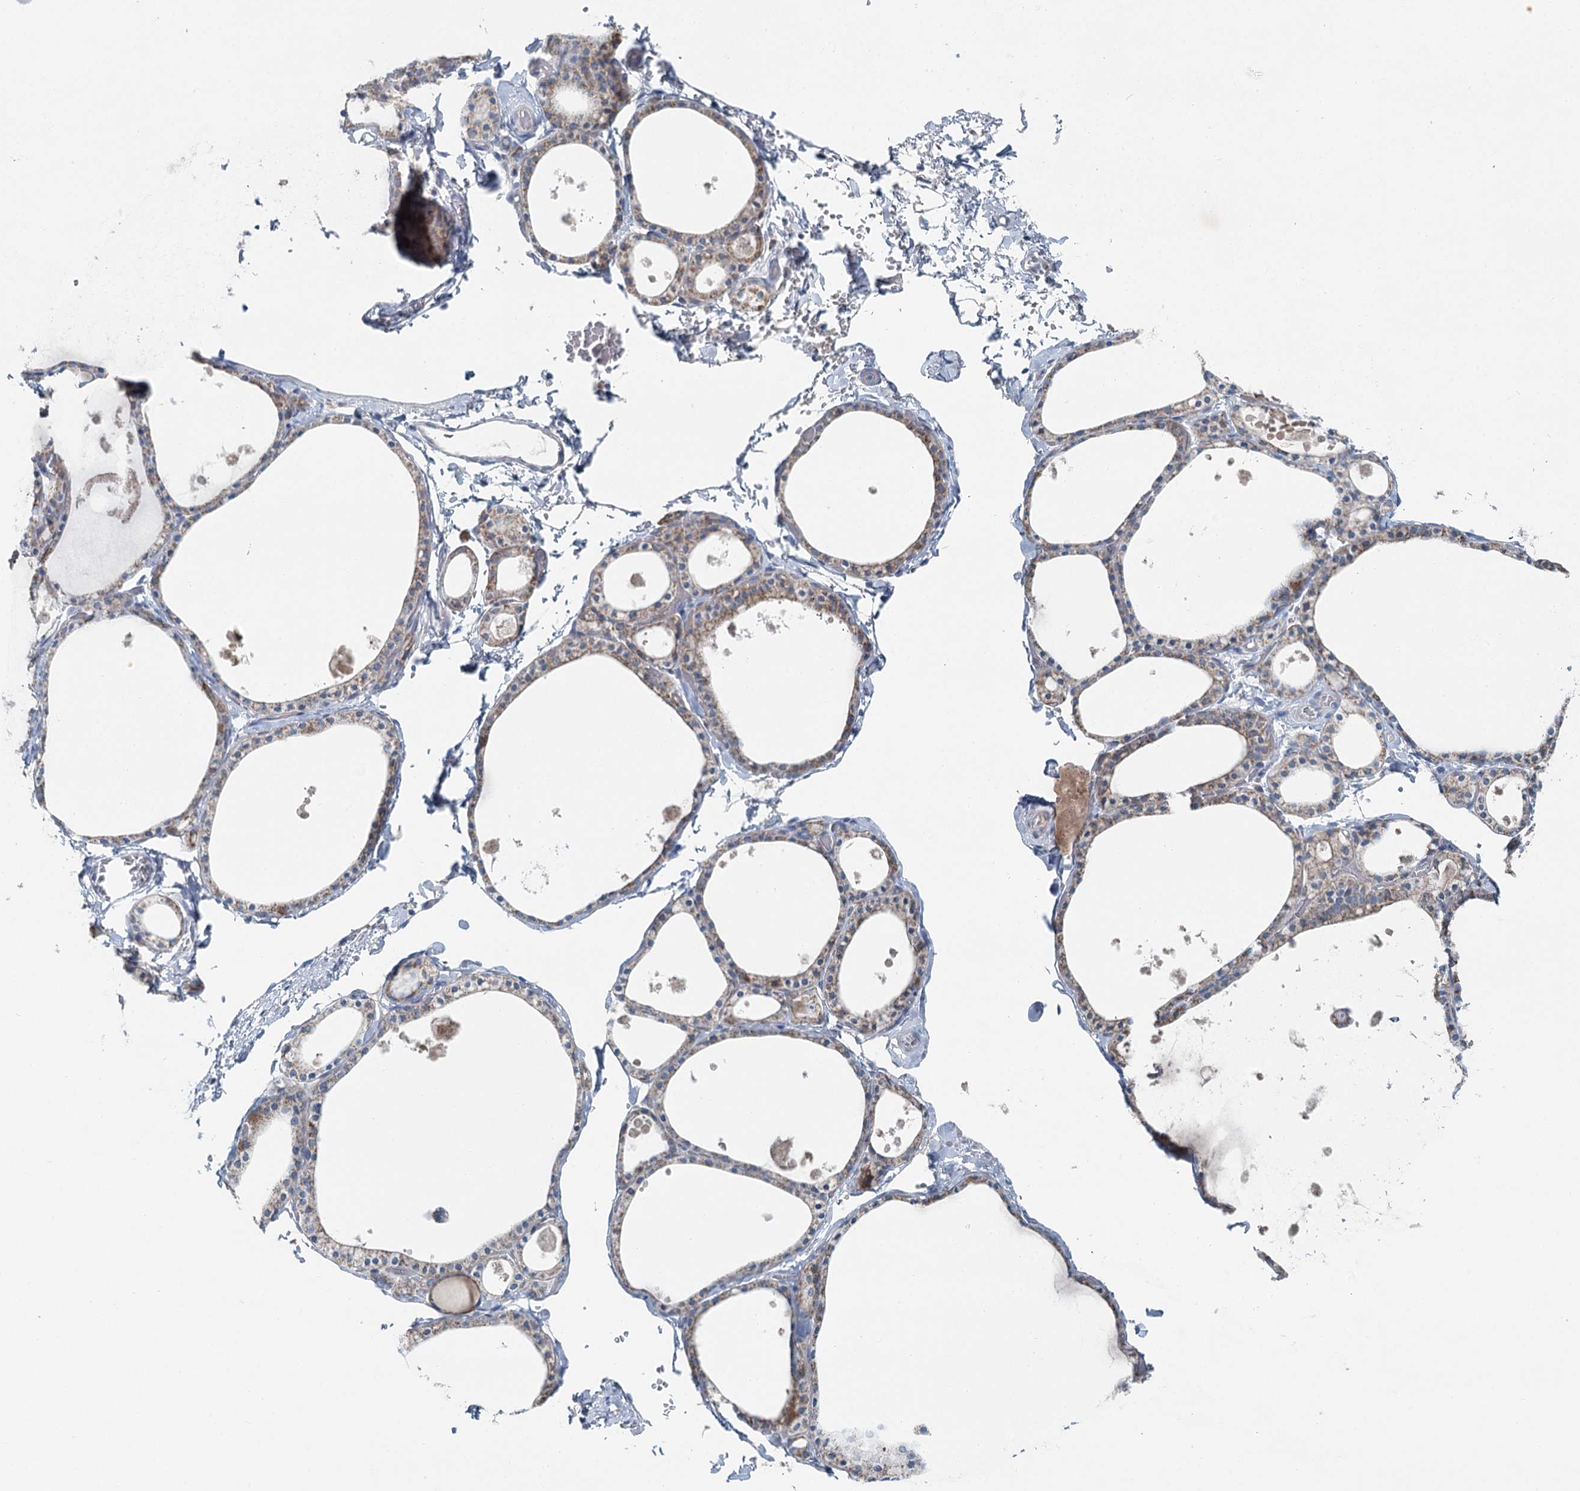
{"staining": {"intensity": "moderate", "quantity": ">75%", "location": "cytoplasmic/membranous"}, "tissue": "thyroid gland", "cell_type": "Glandular cells", "image_type": "normal", "snomed": [{"axis": "morphology", "description": "Normal tissue, NOS"}, {"axis": "topography", "description": "Thyroid gland"}], "caption": "Brown immunohistochemical staining in normal human thyroid gland exhibits moderate cytoplasmic/membranous positivity in about >75% of glandular cells.", "gene": "CHCHD5", "patient": {"sex": "male", "age": 56}}